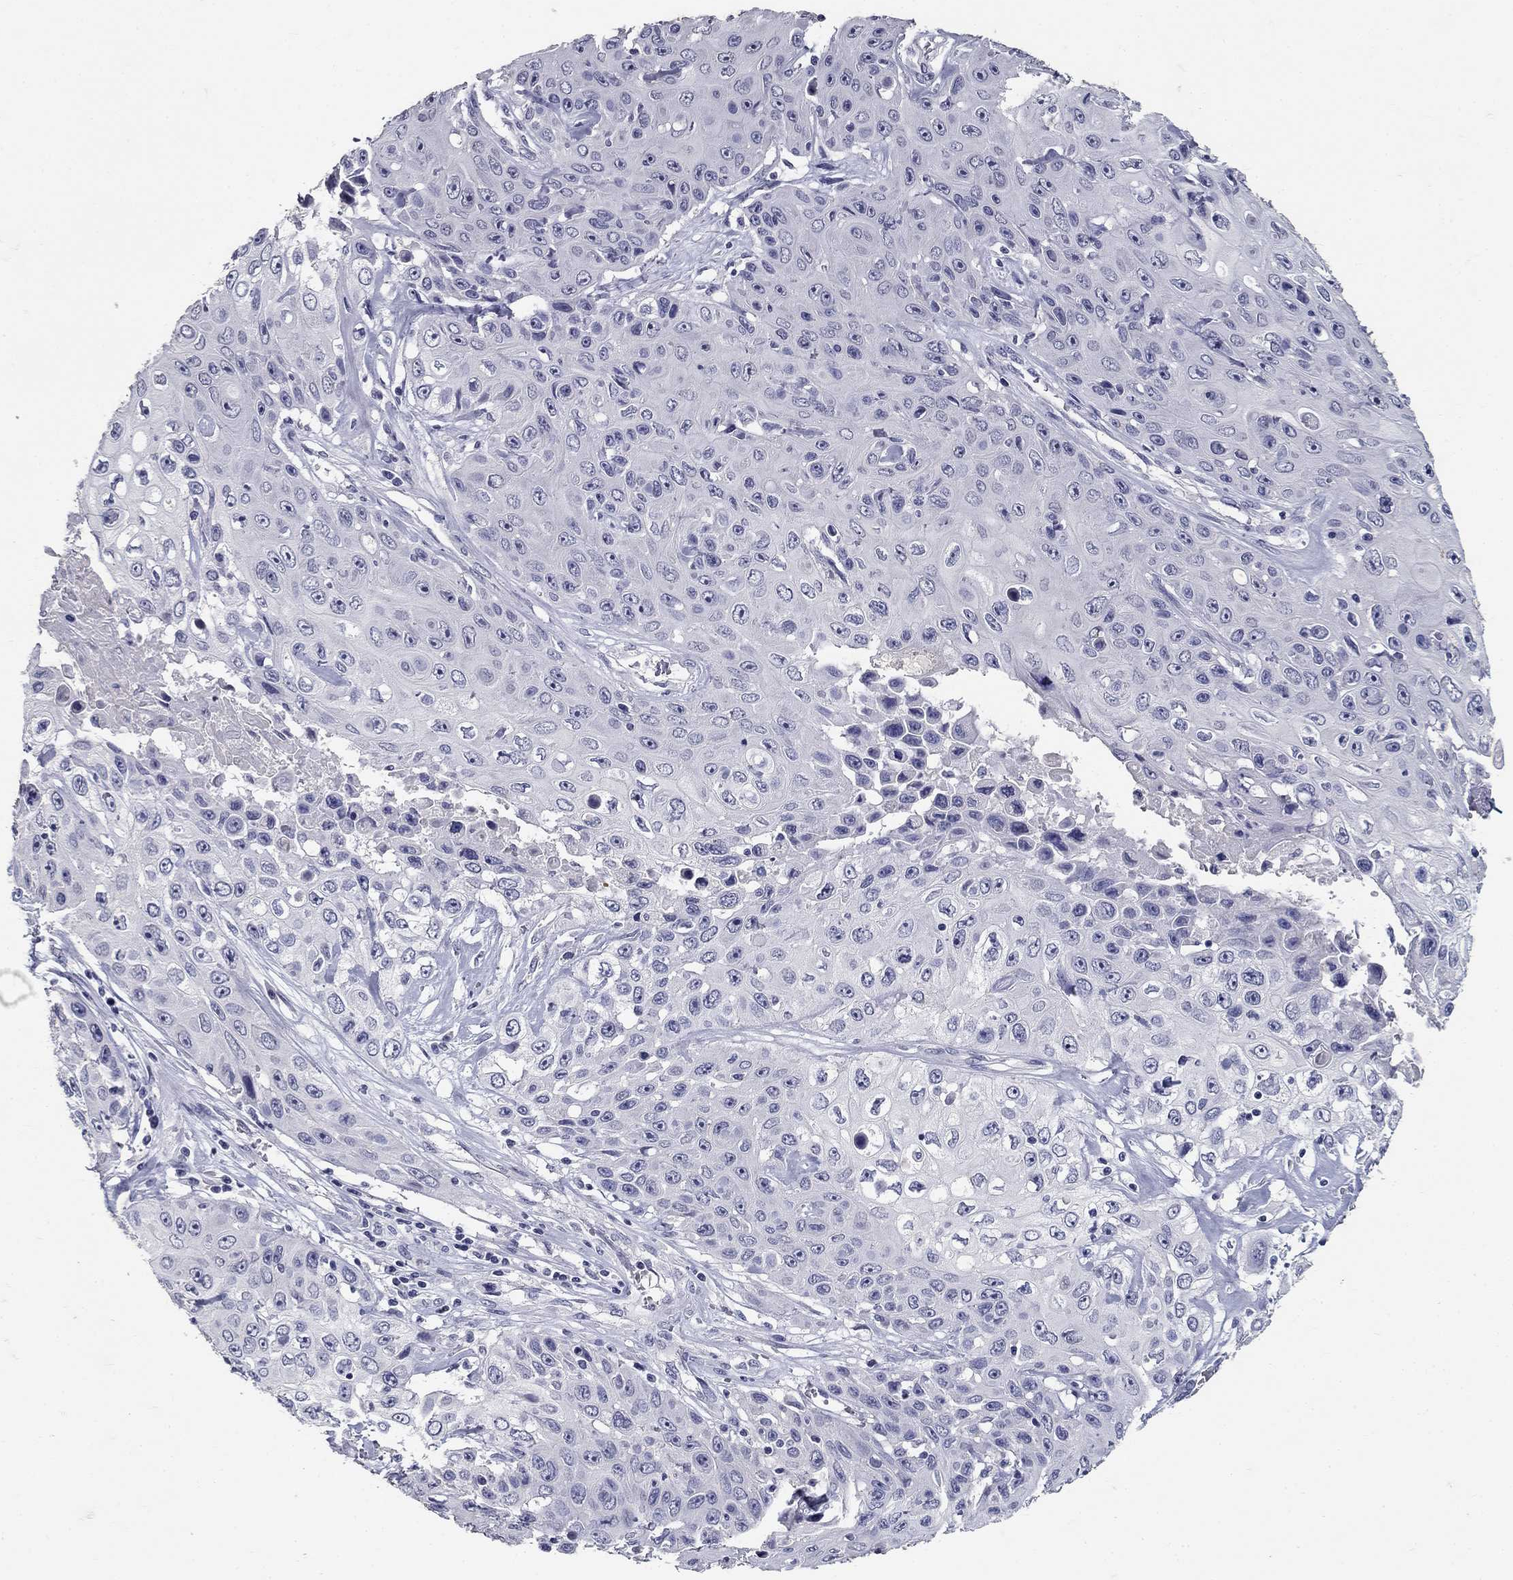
{"staining": {"intensity": "negative", "quantity": "none", "location": "none"}, "tissue": "skin cancer", "cell_type": "Tumor cells", "image_type": "cancer", "snomed": [{"axis": "morphology", "description": "Squamous cell carcinoma, NOS"}, {"axis": "topography", "description": "Skin"}], "caption": "IHC of human skin squamous cell carcinoma exhibits no expression in tumor cells. (Immunohistochemistry, brightfield microscopy, high magnification).", "gene": "POMC", "patient": {"sex": "male", "age": 82}}